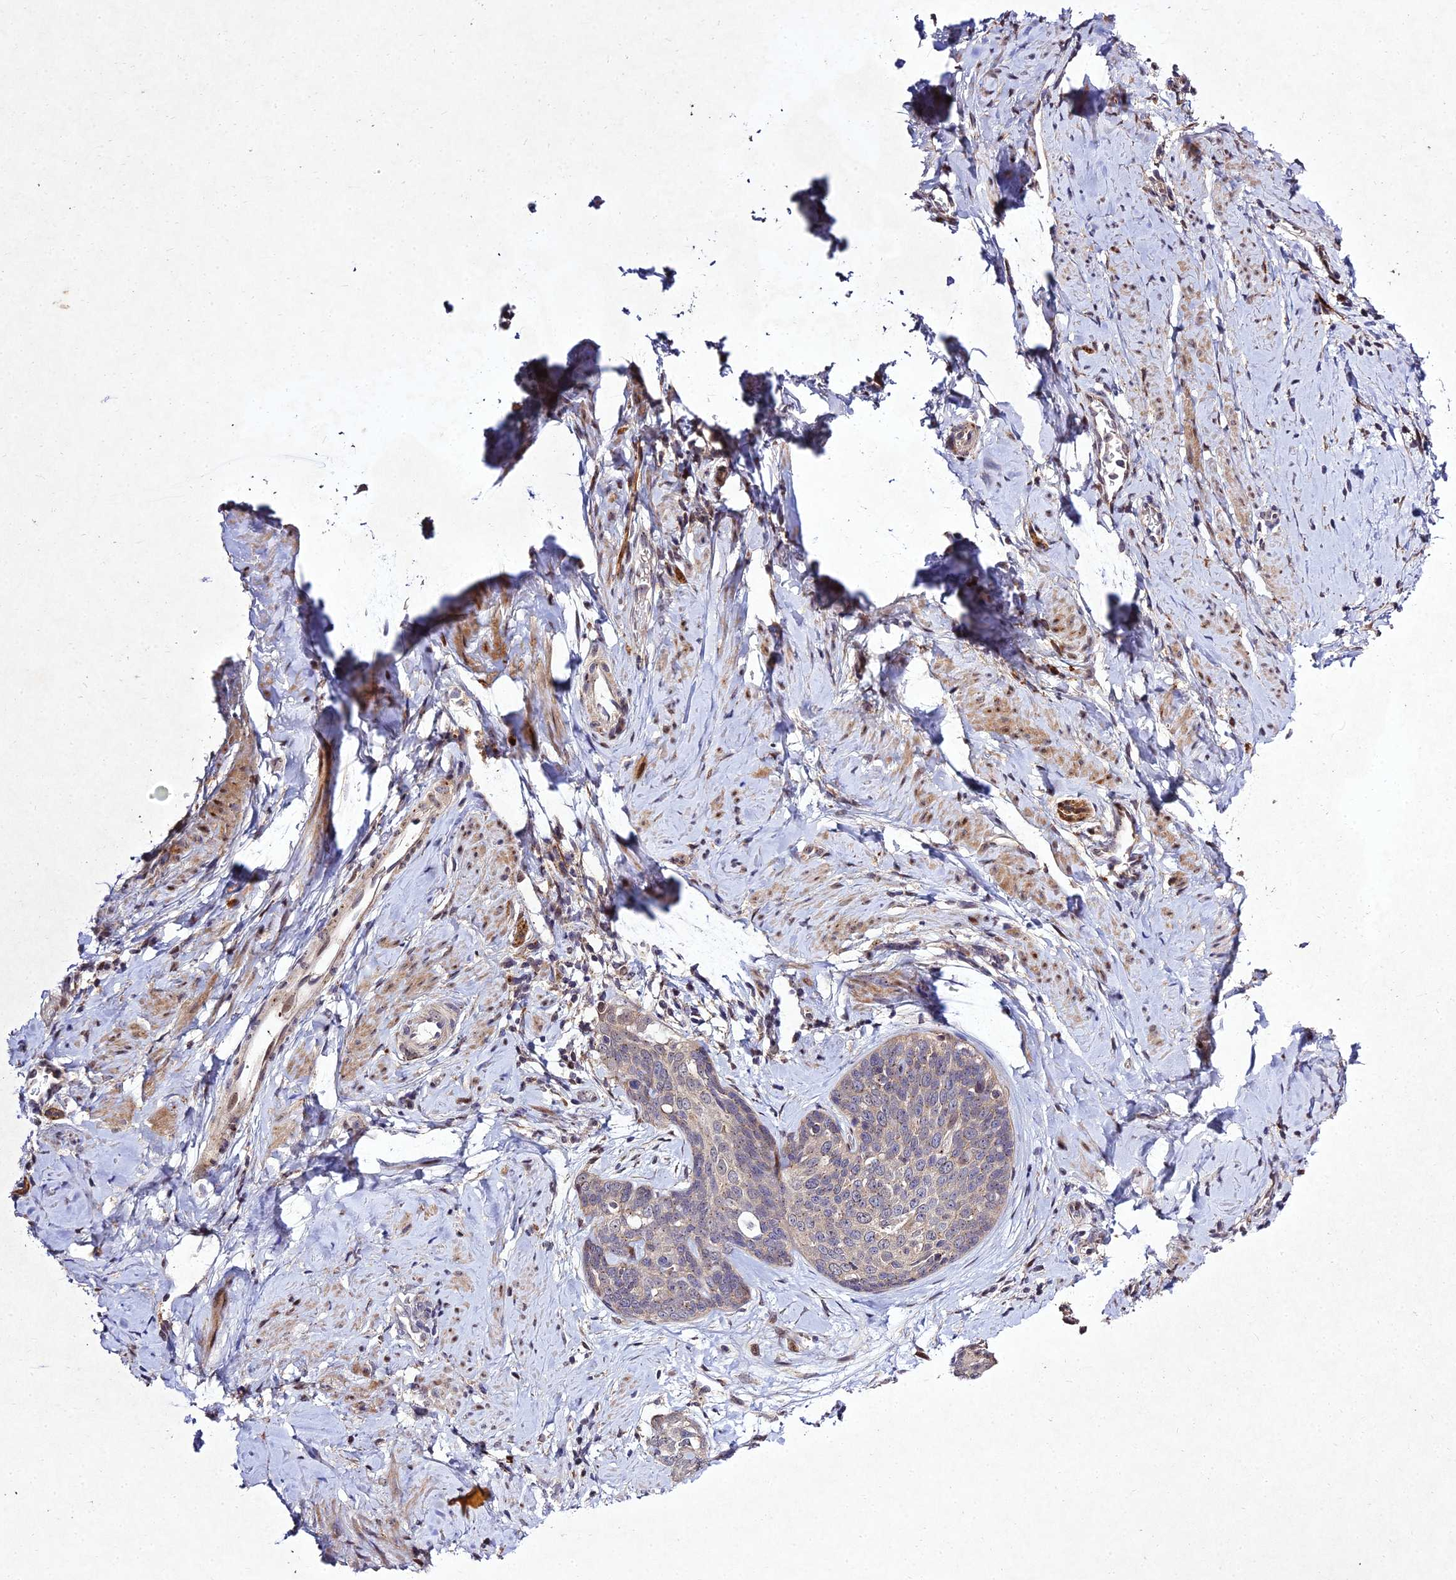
{"staining": {"intensity": "weak", "quantity": "<25%", "location": "cytoplasmic/membranous"}, "tissue": "cervical cancer", "cell_type": "Tumor cells", "image_type": "cancer", "snomed": [{"axis": "morphology", "description": "Squamous cell carcinoma, NOS"}, {"axis": "topography", "description": "Cervix"}], "caption": "This is a micrograph of immunohistochemistry (IHC) staining of cervical cancer, which shows no expression in tumor cells. (DAB (3,3'-diaminobenzidine) immunohistochemistry with hematoxylin counter stain).", "gene": "MKKS", "patient": {"sex": "female", "age": 50}}